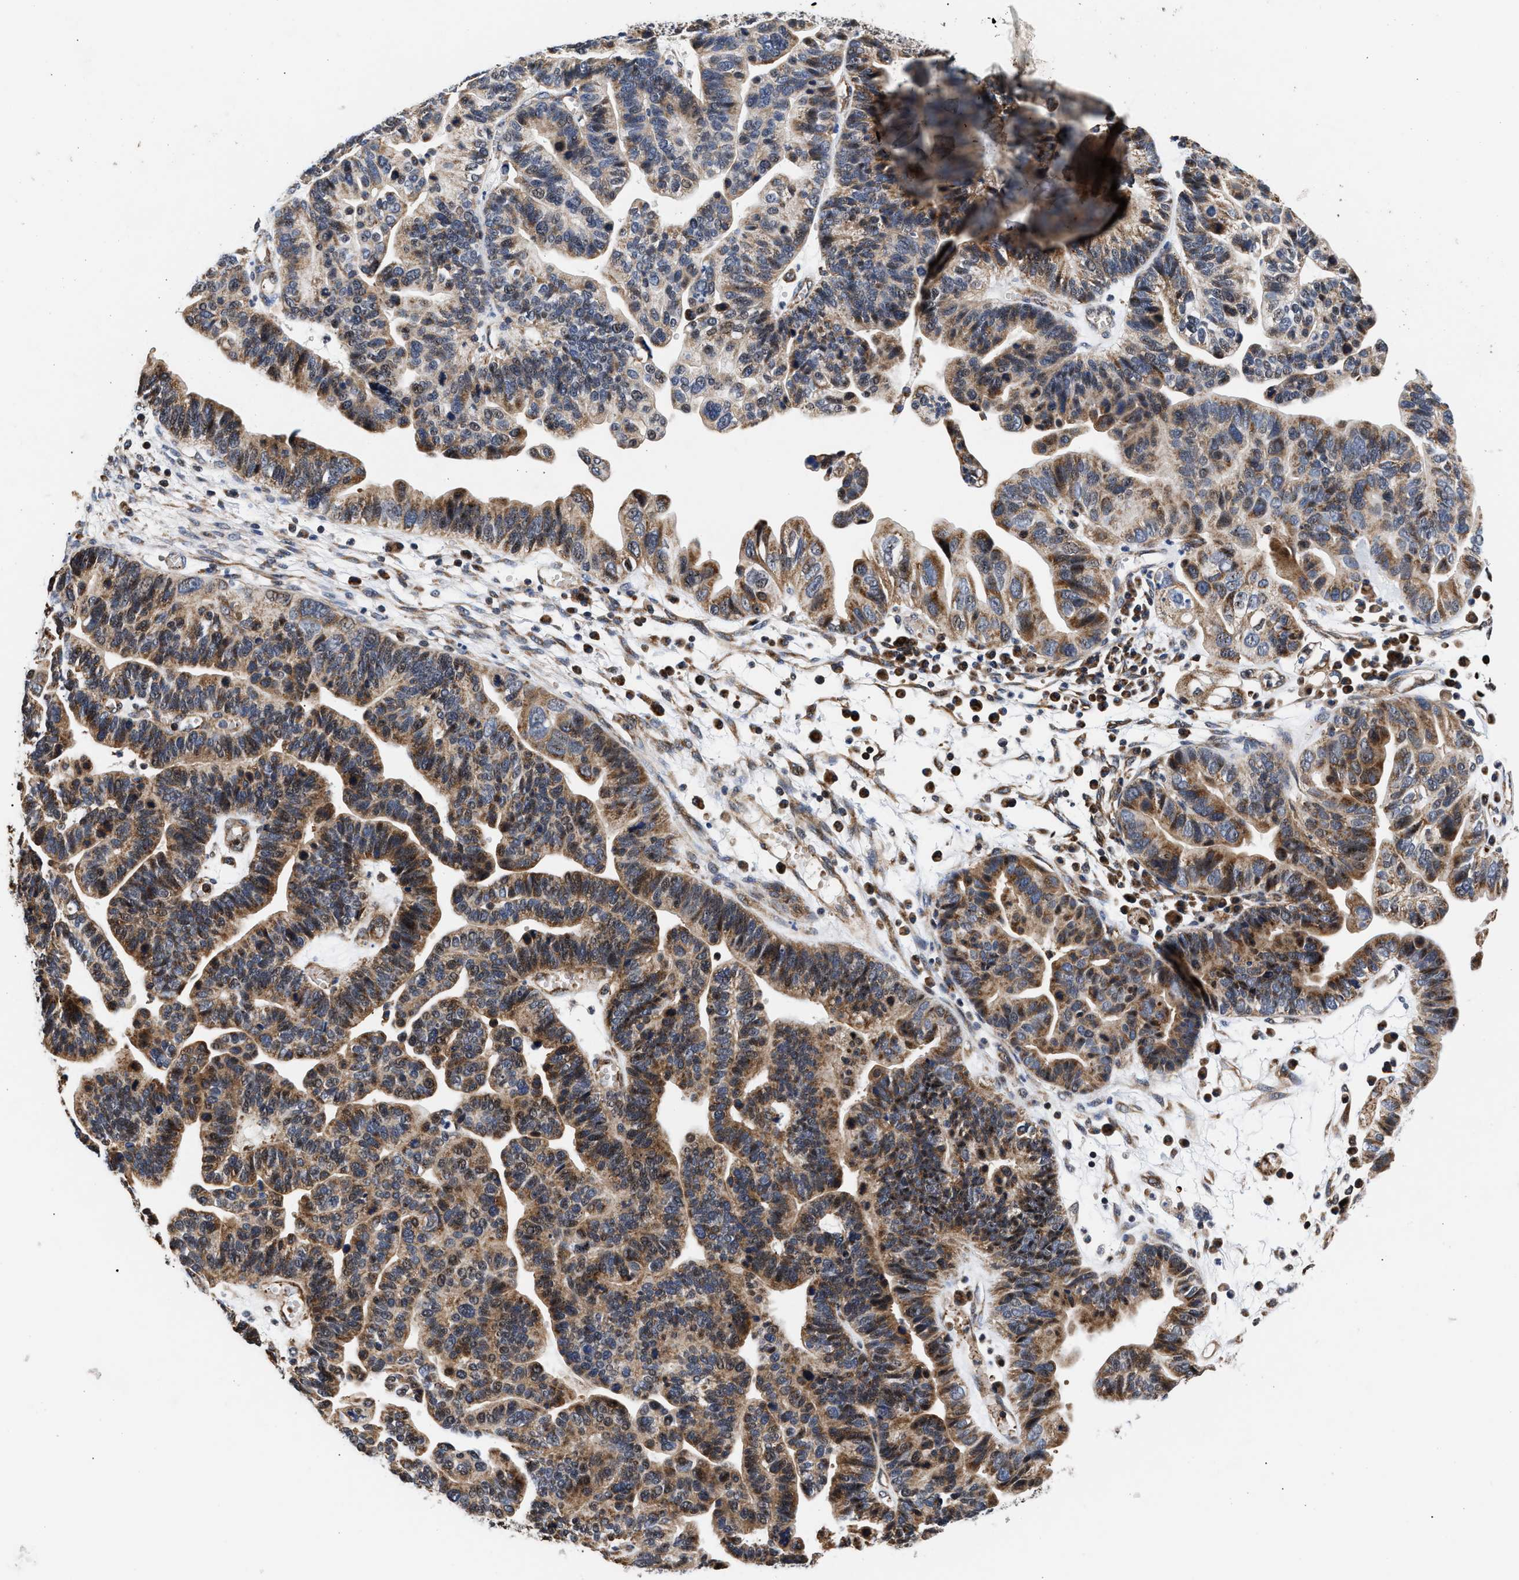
{"staining": {"intensity": "moderate", "quantity": ">75%", "location": "cytoplasmic/membranous"}, "tissue": "ovarian cancer", "cell_type": "Tumor cells", "image_type": "cancer", "snomed": [{"axis": "morphology", "description": "Cystadenocarcinoma, serous, NOS"}, {"axis": "topography", "description": "Ovary"}], "caption": "High-magnification brightfield microscopy of ovarian cancer stained with DAB (brown) and counterstained with hematoxylin (blue). tumor cells exhibit moderate cytoplasmic/membranous staining is present in about>75% of cells. The protein of interest is shown in brown color, while the nuclei are stained blue.", "gene": "SGK1", "patient": {"sex": "female", "age": 56}}